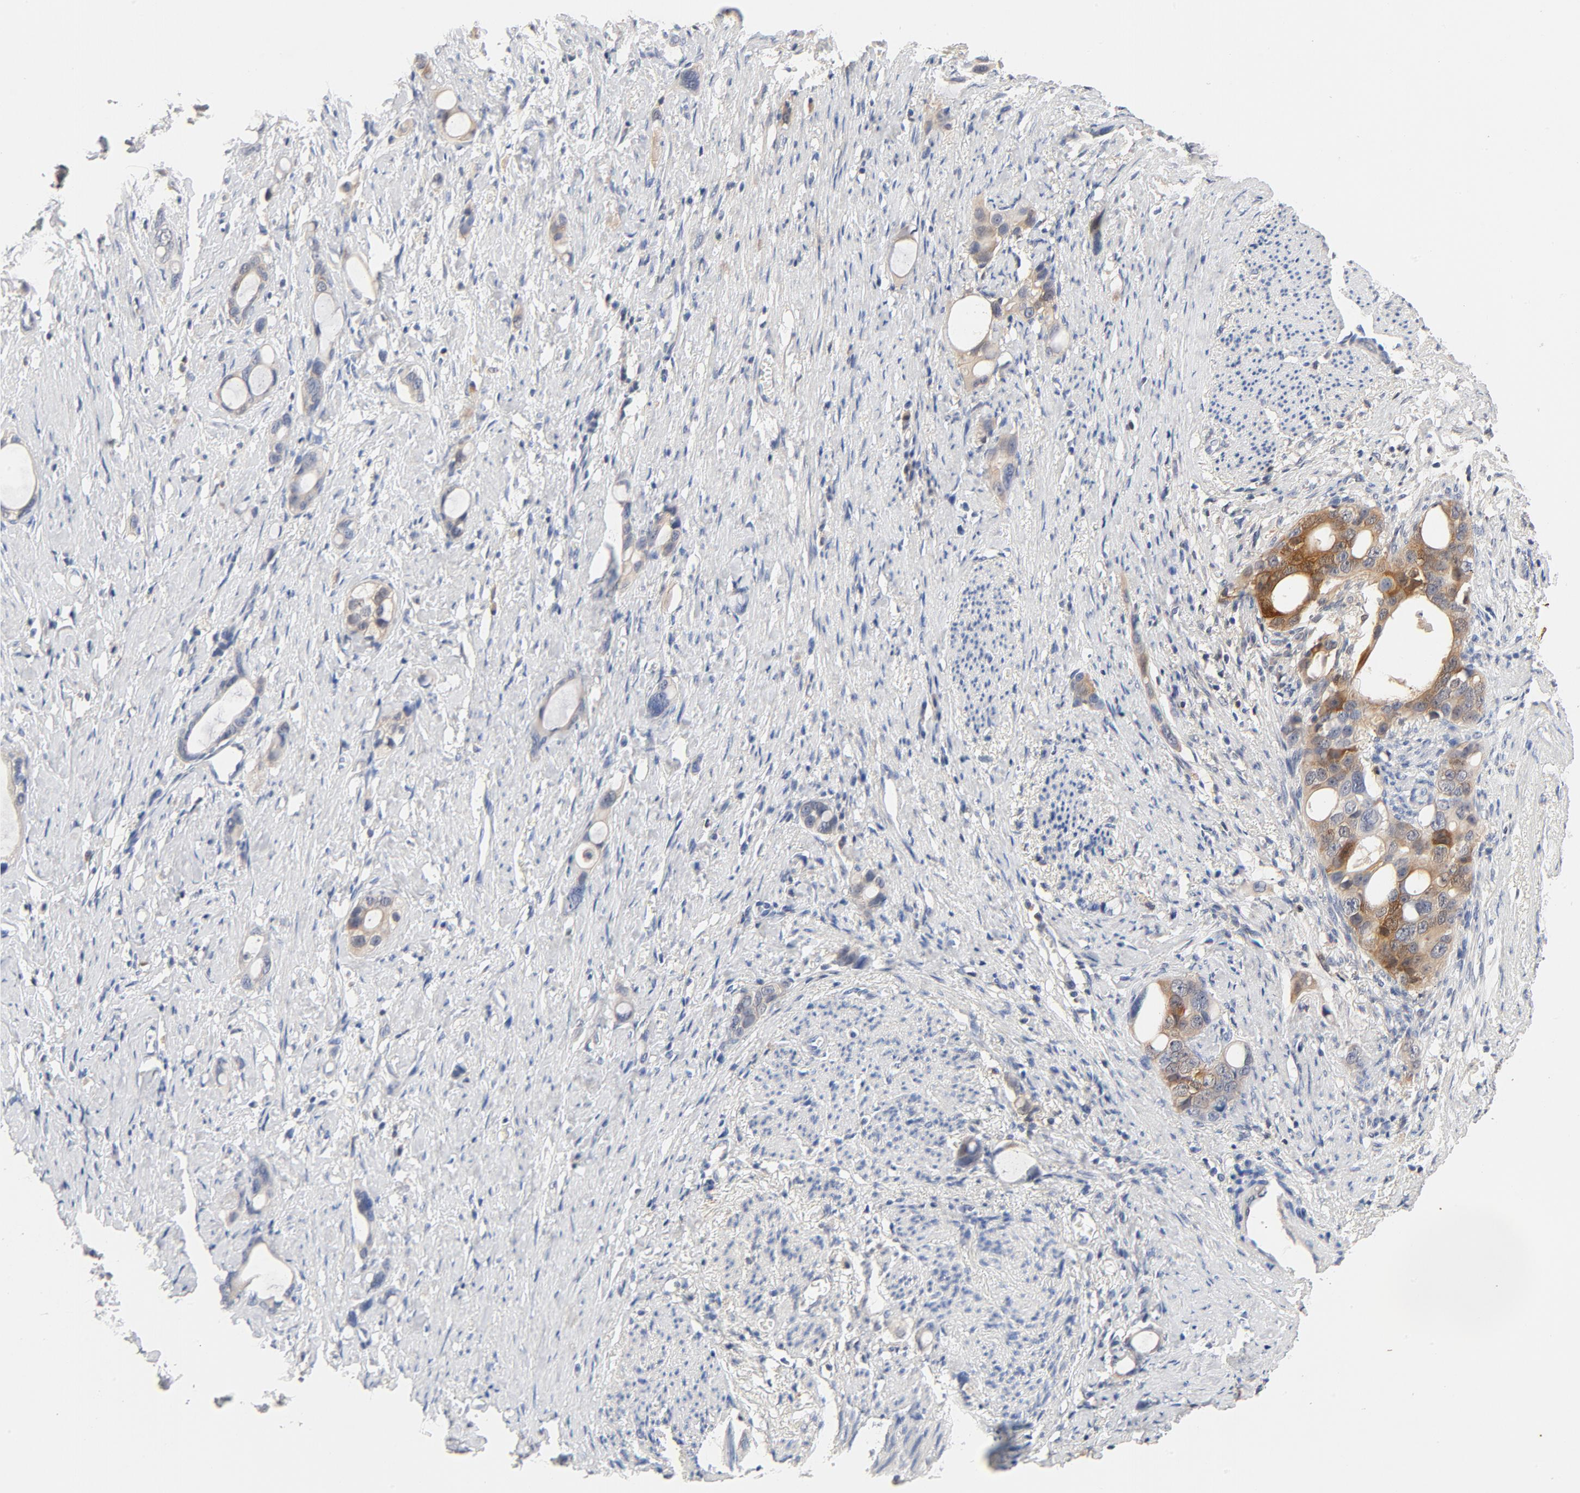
{"staining": {"intensity": "moderate", "quantity": "25%-75%", "location": "cytoplasmic/membranous"}, "tissue": "stomach cancer", "cell_type": "Tumor cells", "image_type": "cancer", "snomed": [{"axis": "morphology", "description": "Adenocarcinoma, NOS"}, {"axis": "topography", "description": "Stomach"}], "caption": "A brown stain highlights moderate cytoplasmic/membranous staining of a protein in human adenocarcinoma (stomach) tumor cells. (DAB (3,3'-diaminobenzidine) IHC, brown staining for protein, blue staining for nuclei).", "gene": "STAT1", "patient": {"sex": "female", "age": 75}}